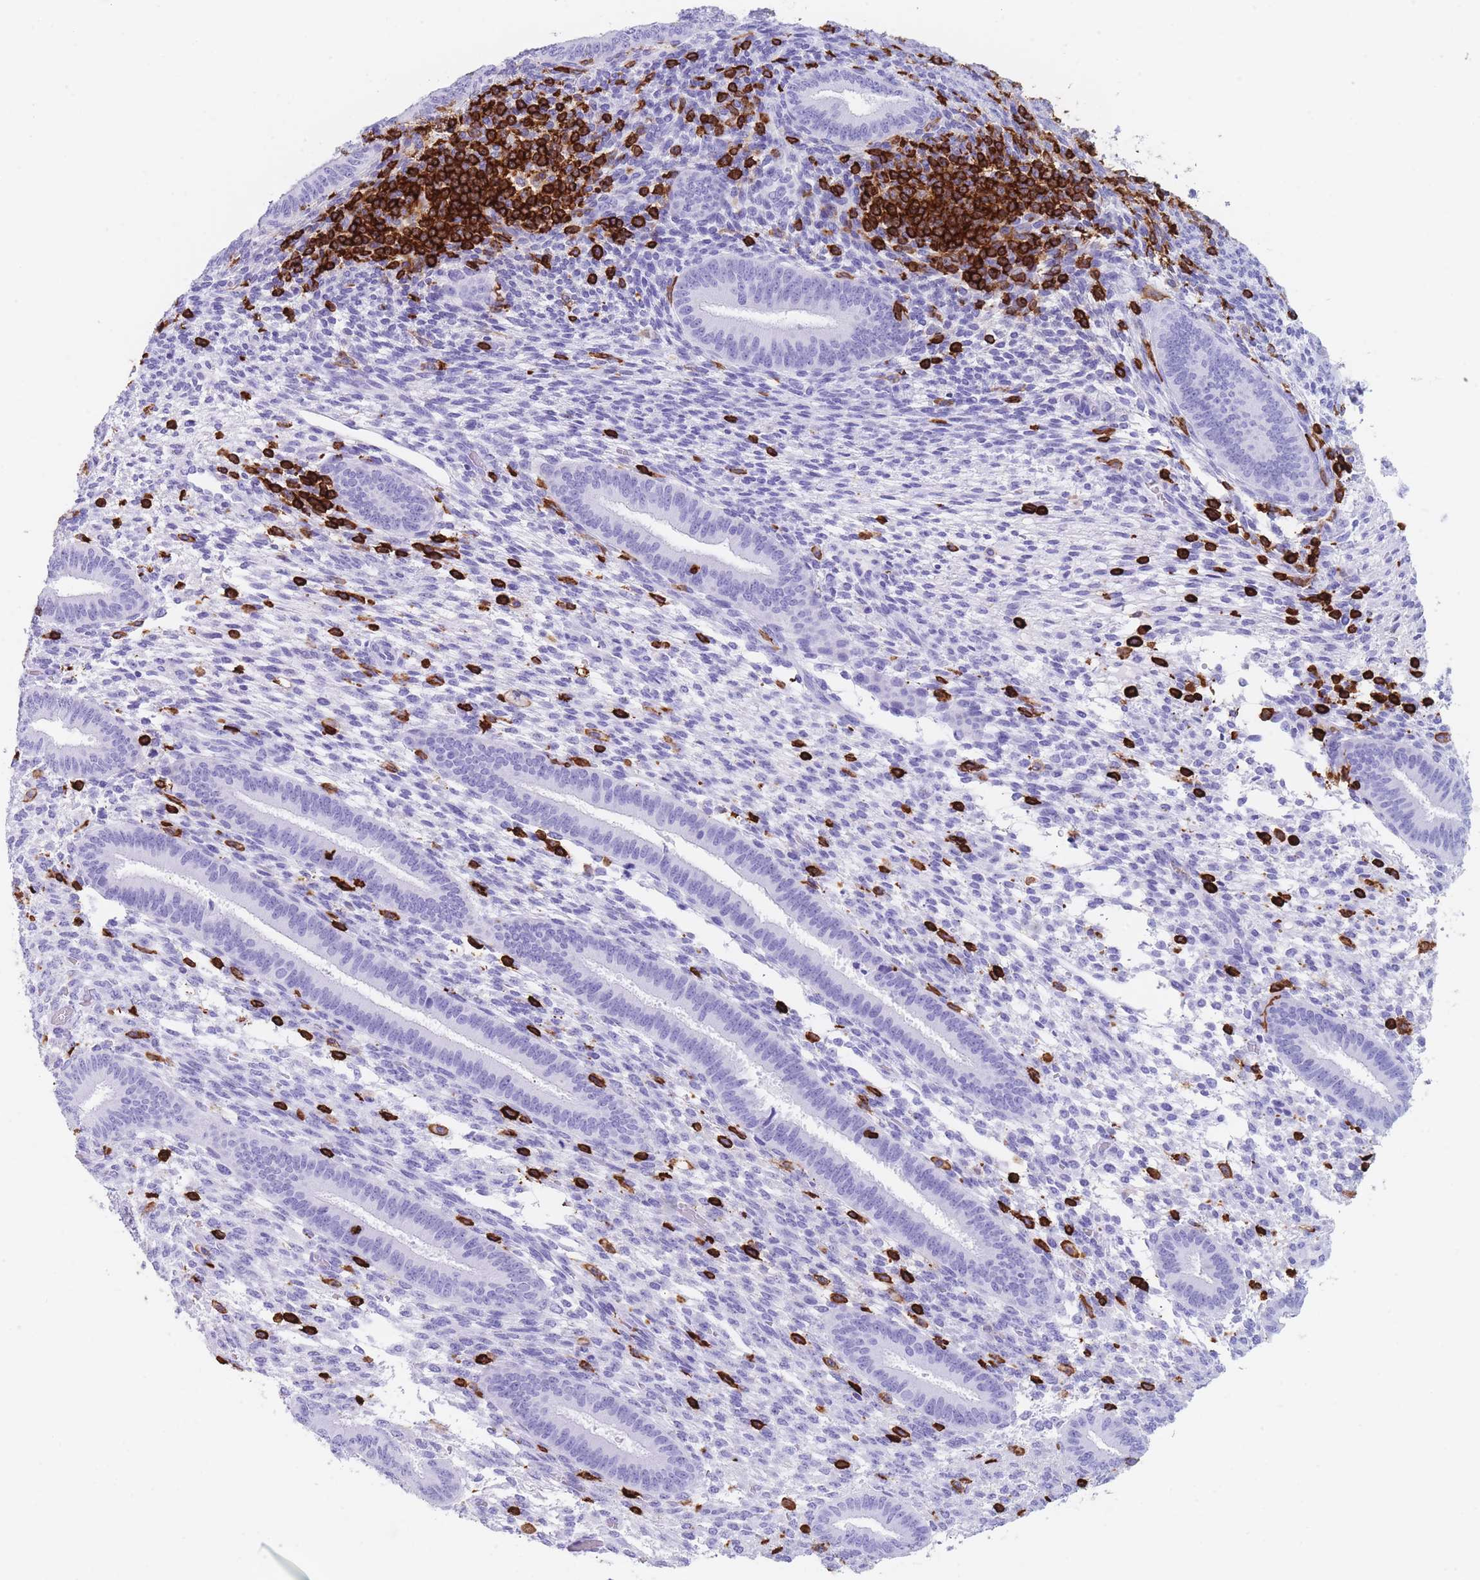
{"staining": {"intensity": "negative", "quantity": "none", "location": "none"}, "tissue": "endometrium", "cell_type": "Cells in endometrial stroma", "image_type": "normal", "snomed": [{"axis": "morphology", "description": "Normal tissue, NOS"}, {"axis": "topography", "description": "Endometrium"}], "caption": "High magnification brightfield microscopy of unremarkable endometrium stained with DAB (brown) and counterstained with hematoxylin (blue): cells in endometrial stroma show no significant staining. (DAB (3,3'-diaminobenzidine) IHC visualized using brightfield microscopy, high magnification).", "gene": "CORO1A", "patient": {"sex": "female", "age": 36}}